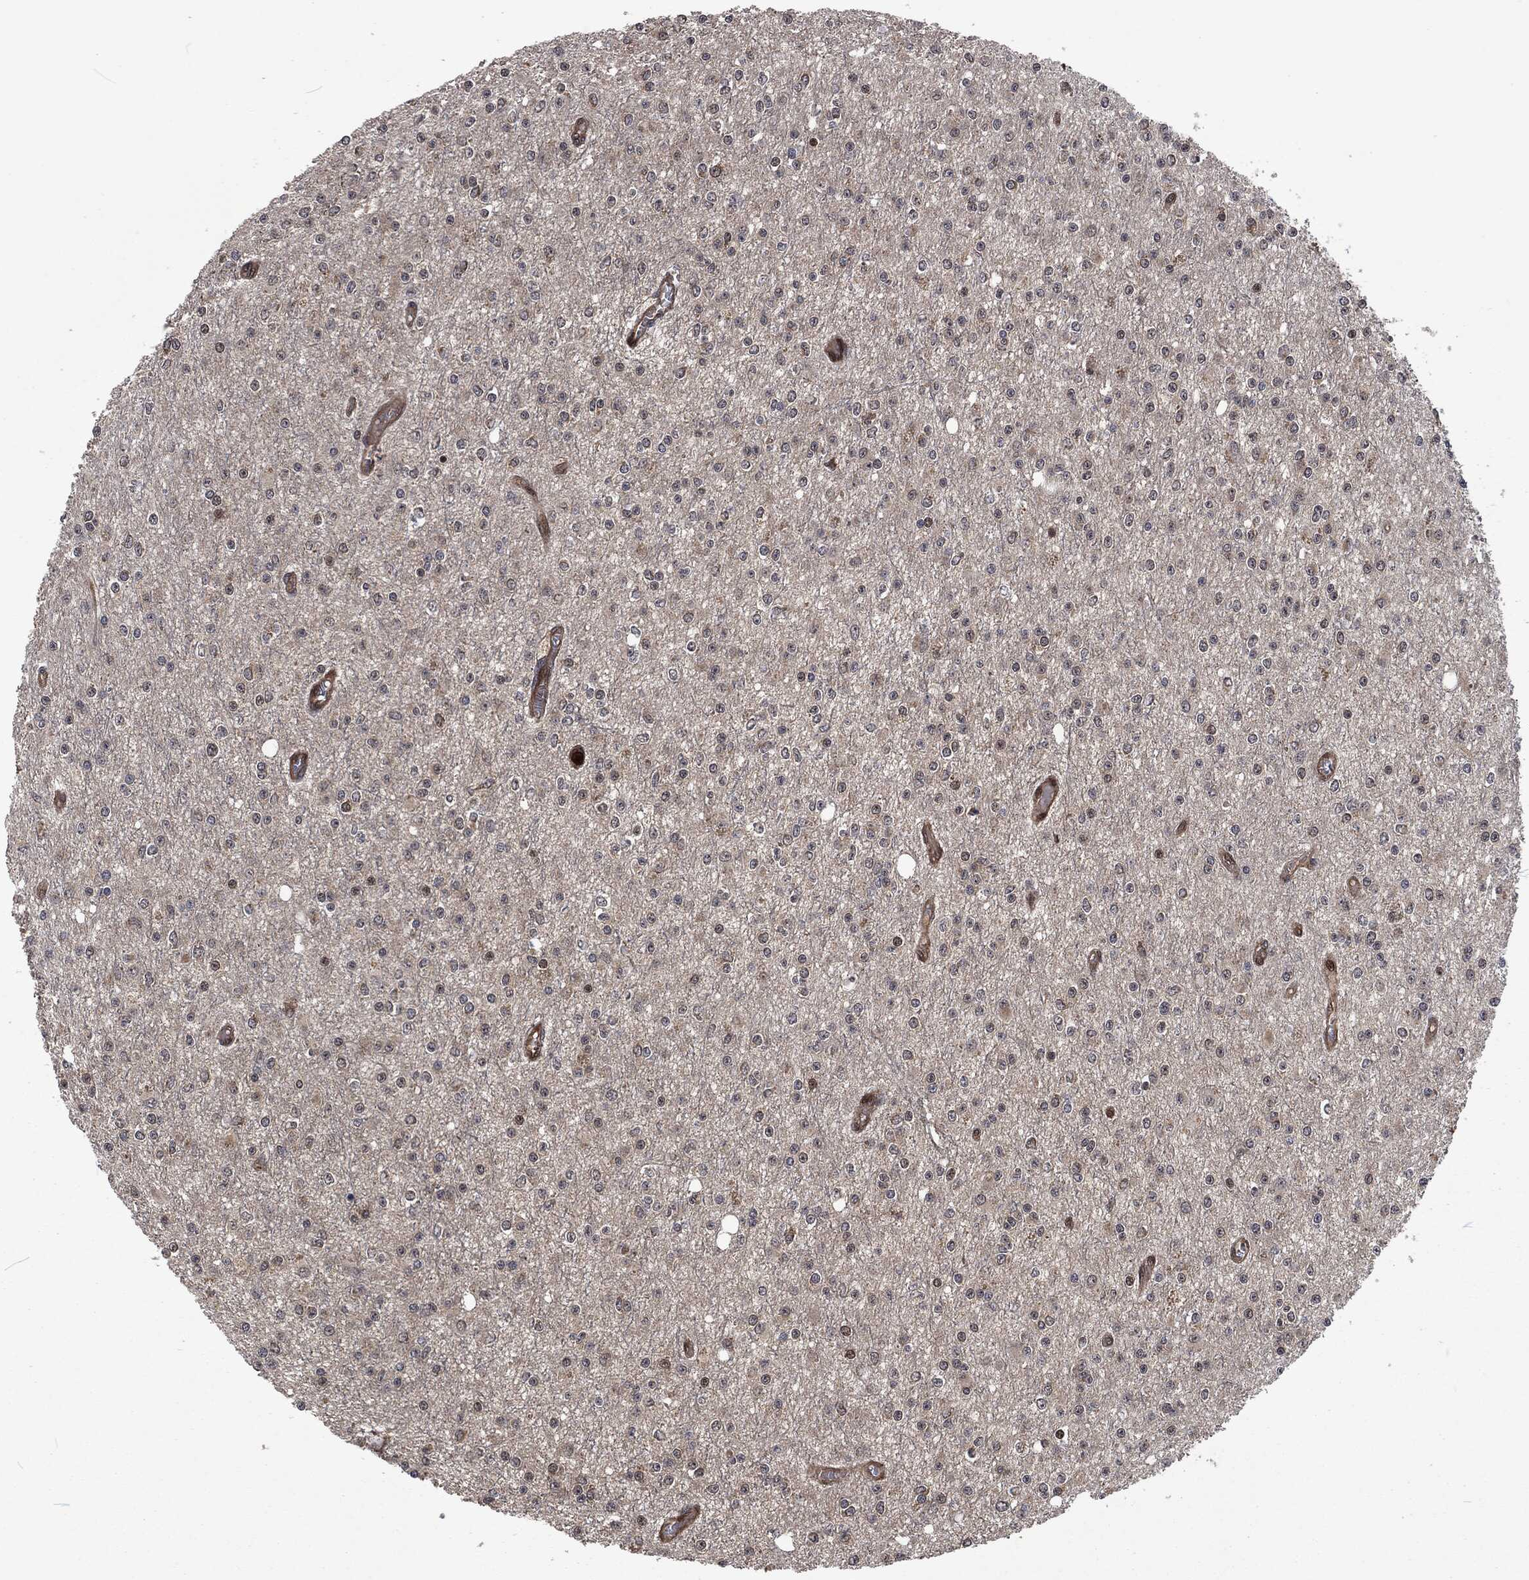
{"staining": {"intensity": "negative", "quantity": "none", "location": "none"}, "tissue": "glioma", "cell_type": "Tumor cells", "image_type": "cancer", "snomed": [{"axis": "morphology", "description": "Glioma, malignant, Low grade"}, {"axis": "topography", "description": "Brain"}], "caption": "Human glioma stained for a protein using immunohistochemistry (IHC) shows no expression in tumor cells.", "gene": "CMPK2", "patient": {"sex": "female", "age": 45}}